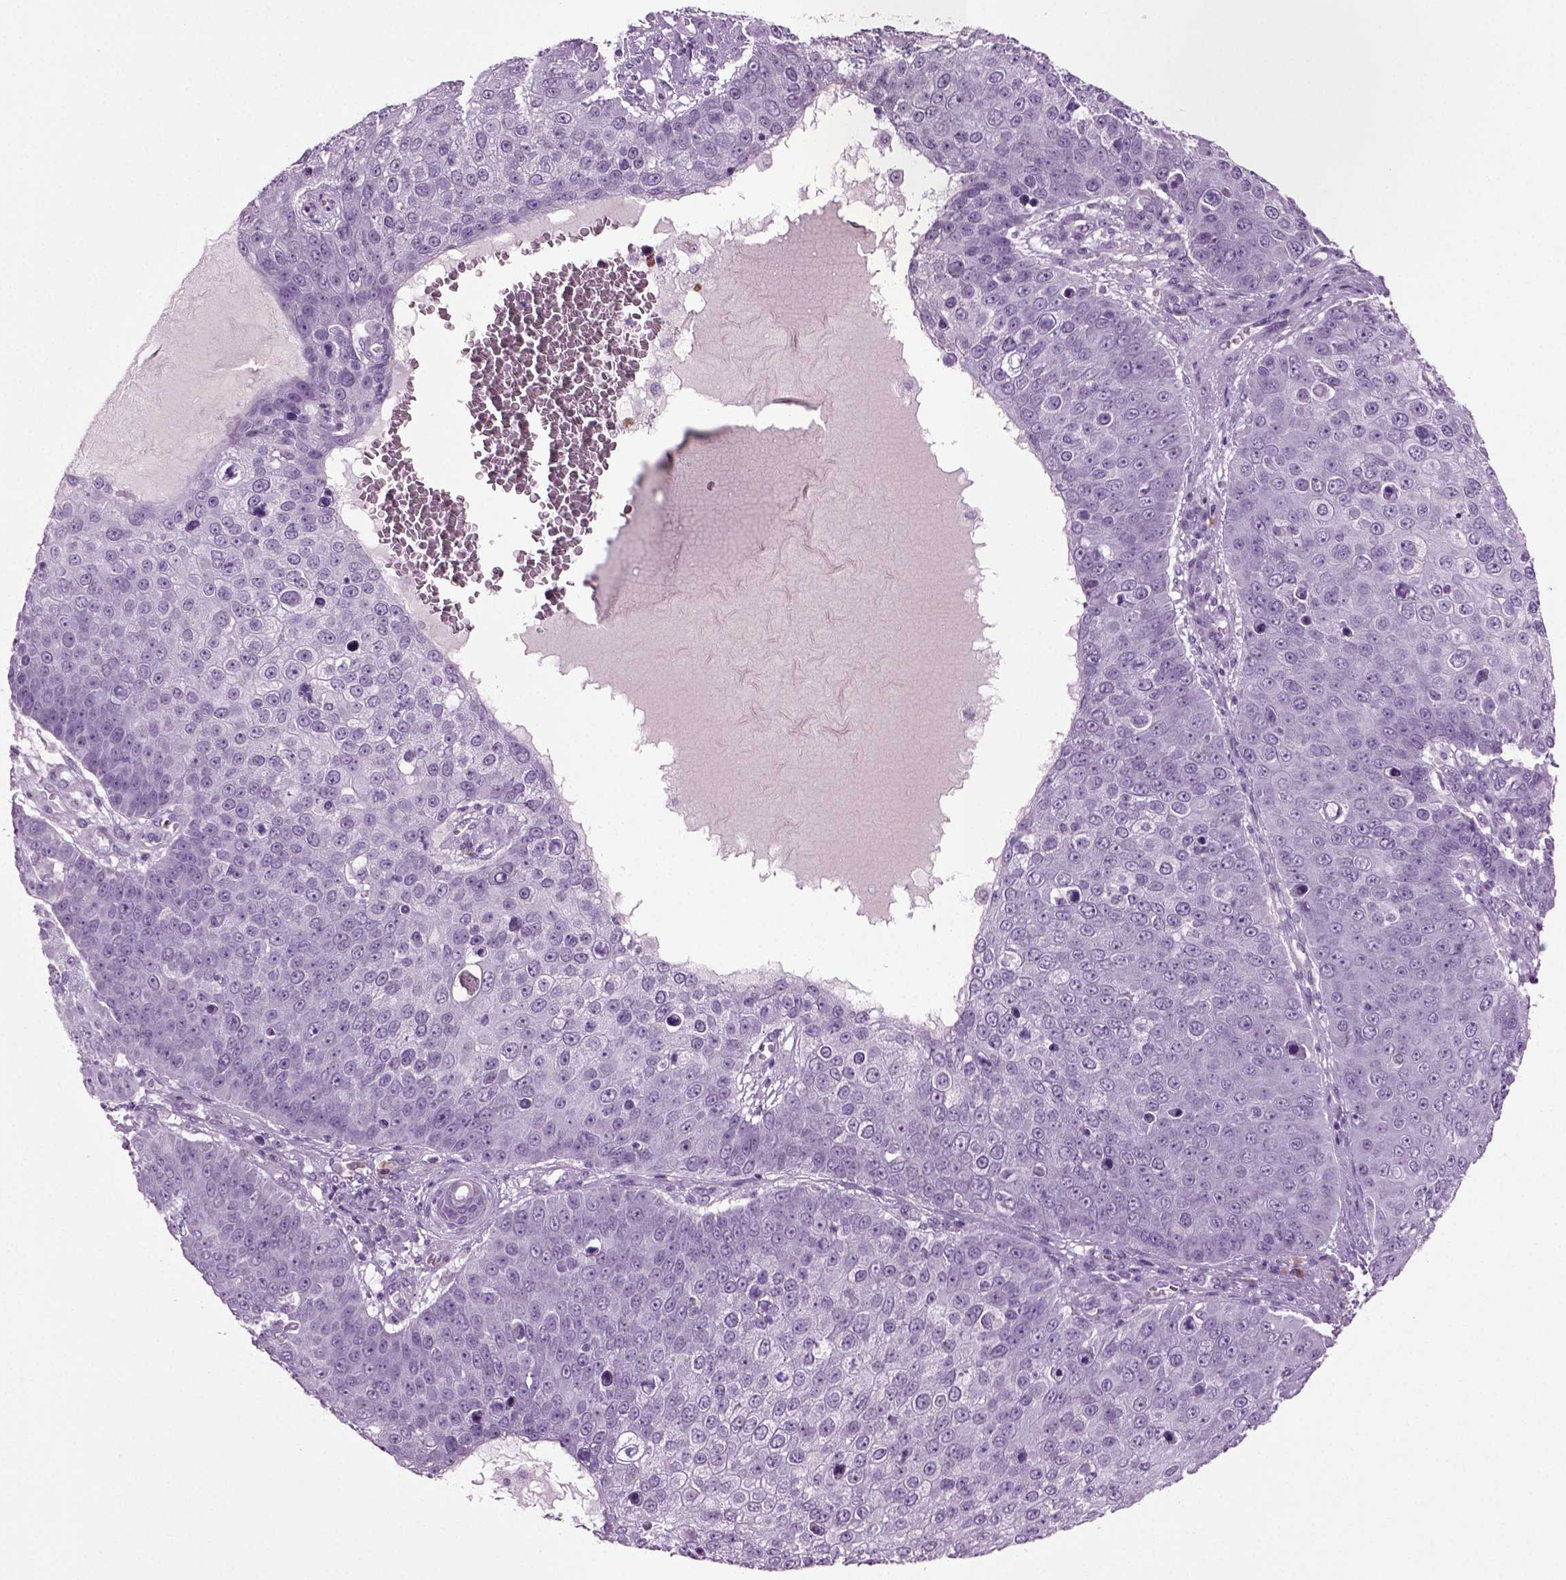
{"staining": {"intensity": "negative", "quantity": "none", "location": "none"}, "tissue": "skin cancer", "cell_type": "Tumor cells", "image_type": "cancer", "snomed": [{"axis": "morphology", "description": "Squamous cell carcinoma, NOS"}, {"axis": "topography", "description": "Skin"}], "caption": "DAB (3,3'-diaminobenzidine) immunohistochemical staining of human skin cancer (squamous cell carcinoma) displays no significant staining in tumor cells. Brightfield microscopy of immunohistochemistry (IHC) stained with DAB (3,3'-diaminobenzidine) (brown) and hematoxylin (blue), captured at high magnification.", "gene": "PRLH", "patient": {"sex": "male", "age": 71}}